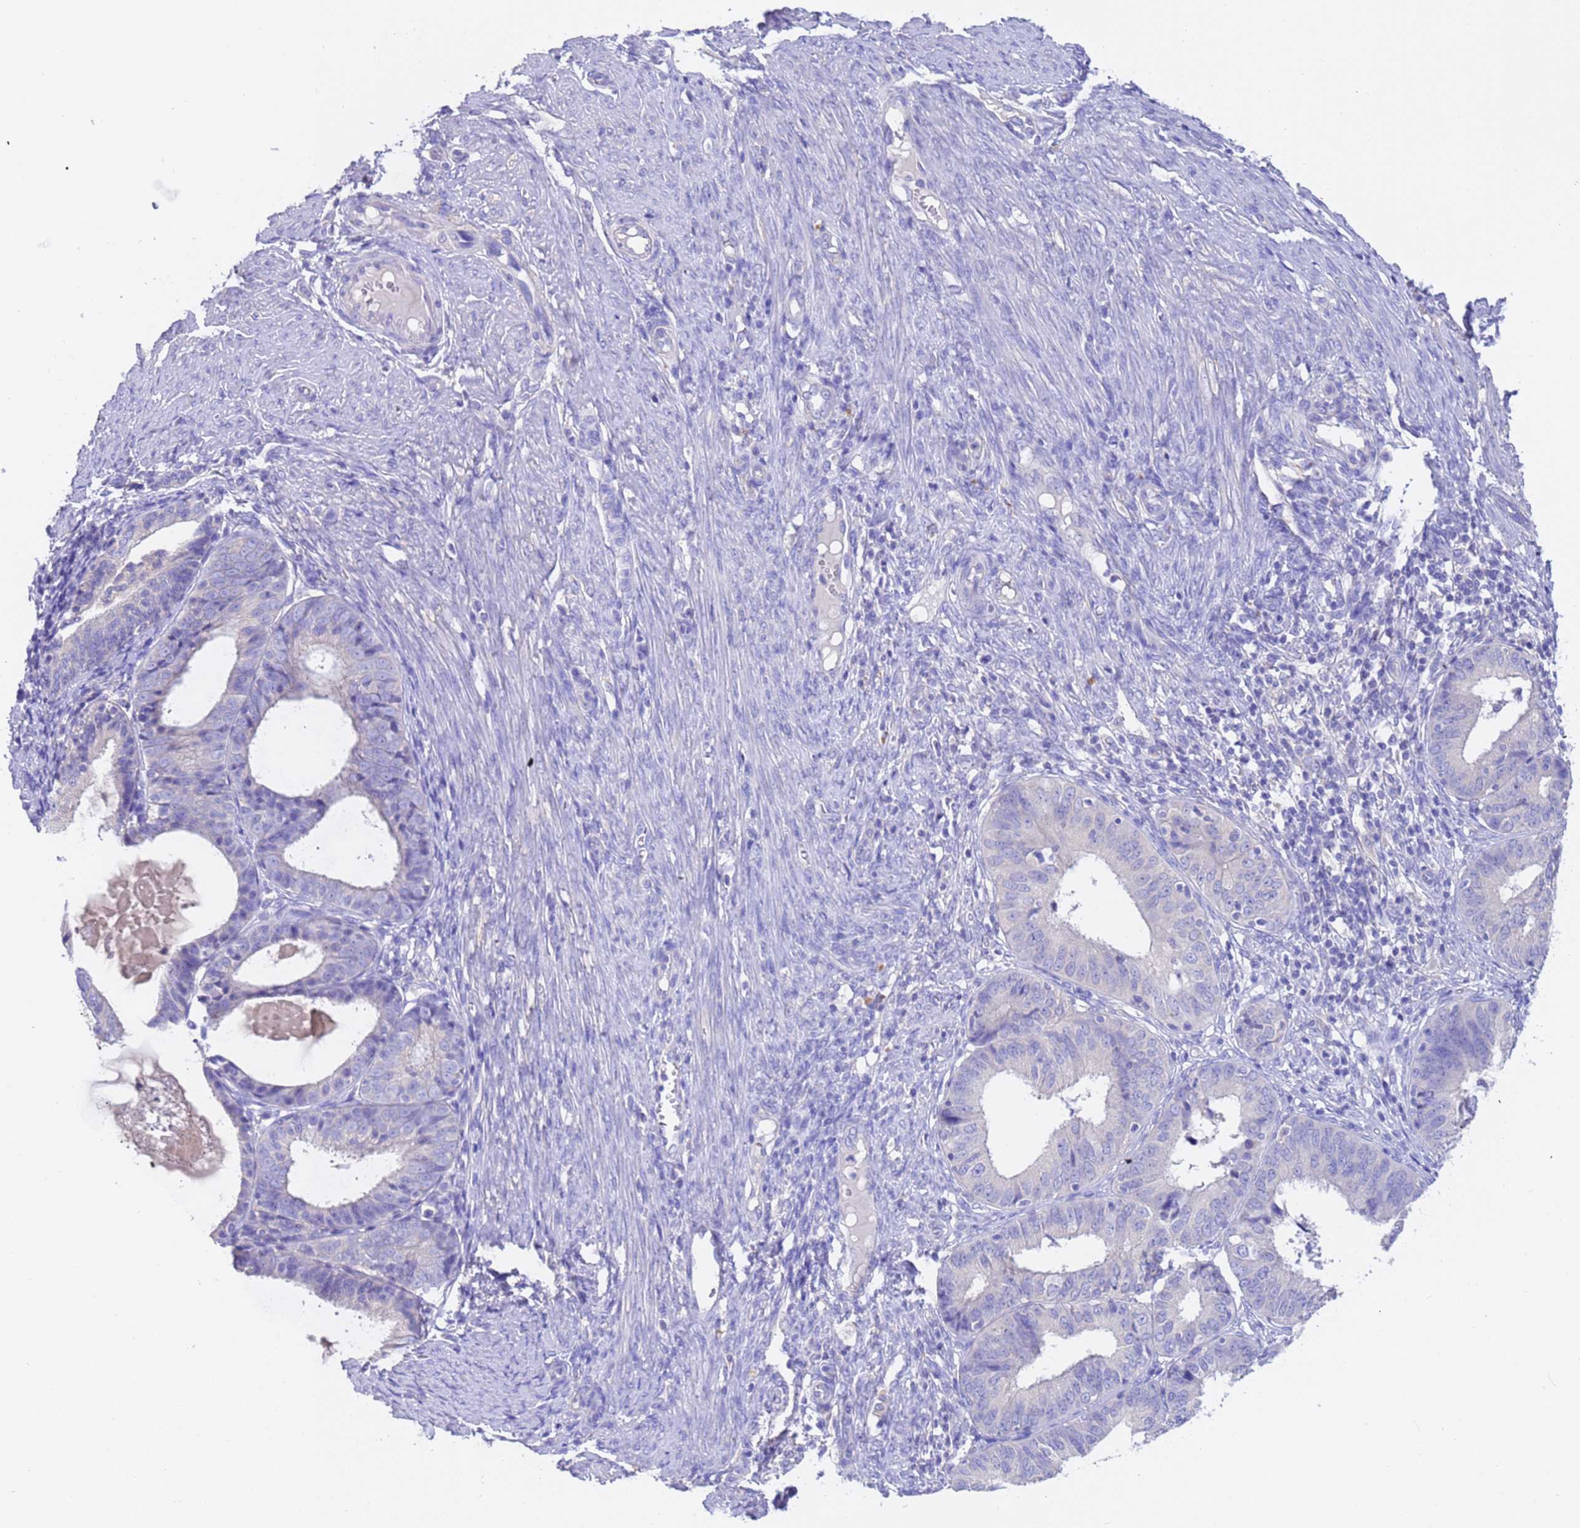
{"staining": {"intensity": "negative", "quantity": "none", "location": "none"}, "tissue": "endometrial cancer", "cell_type": "Tumor cells", "image_type": "cancer", "snomed": [{"axis": "morphology", "description": "Adenocarcinoma, NOS"}, {"axis": "topography", "description": "Endometrium"}], "caption": "Immunohistochemical staining of endometrial cancer demonstrates no significant positivity in tumor cells.", "gene": "SRL", "patient": {"sex": "female", "age": 51}}